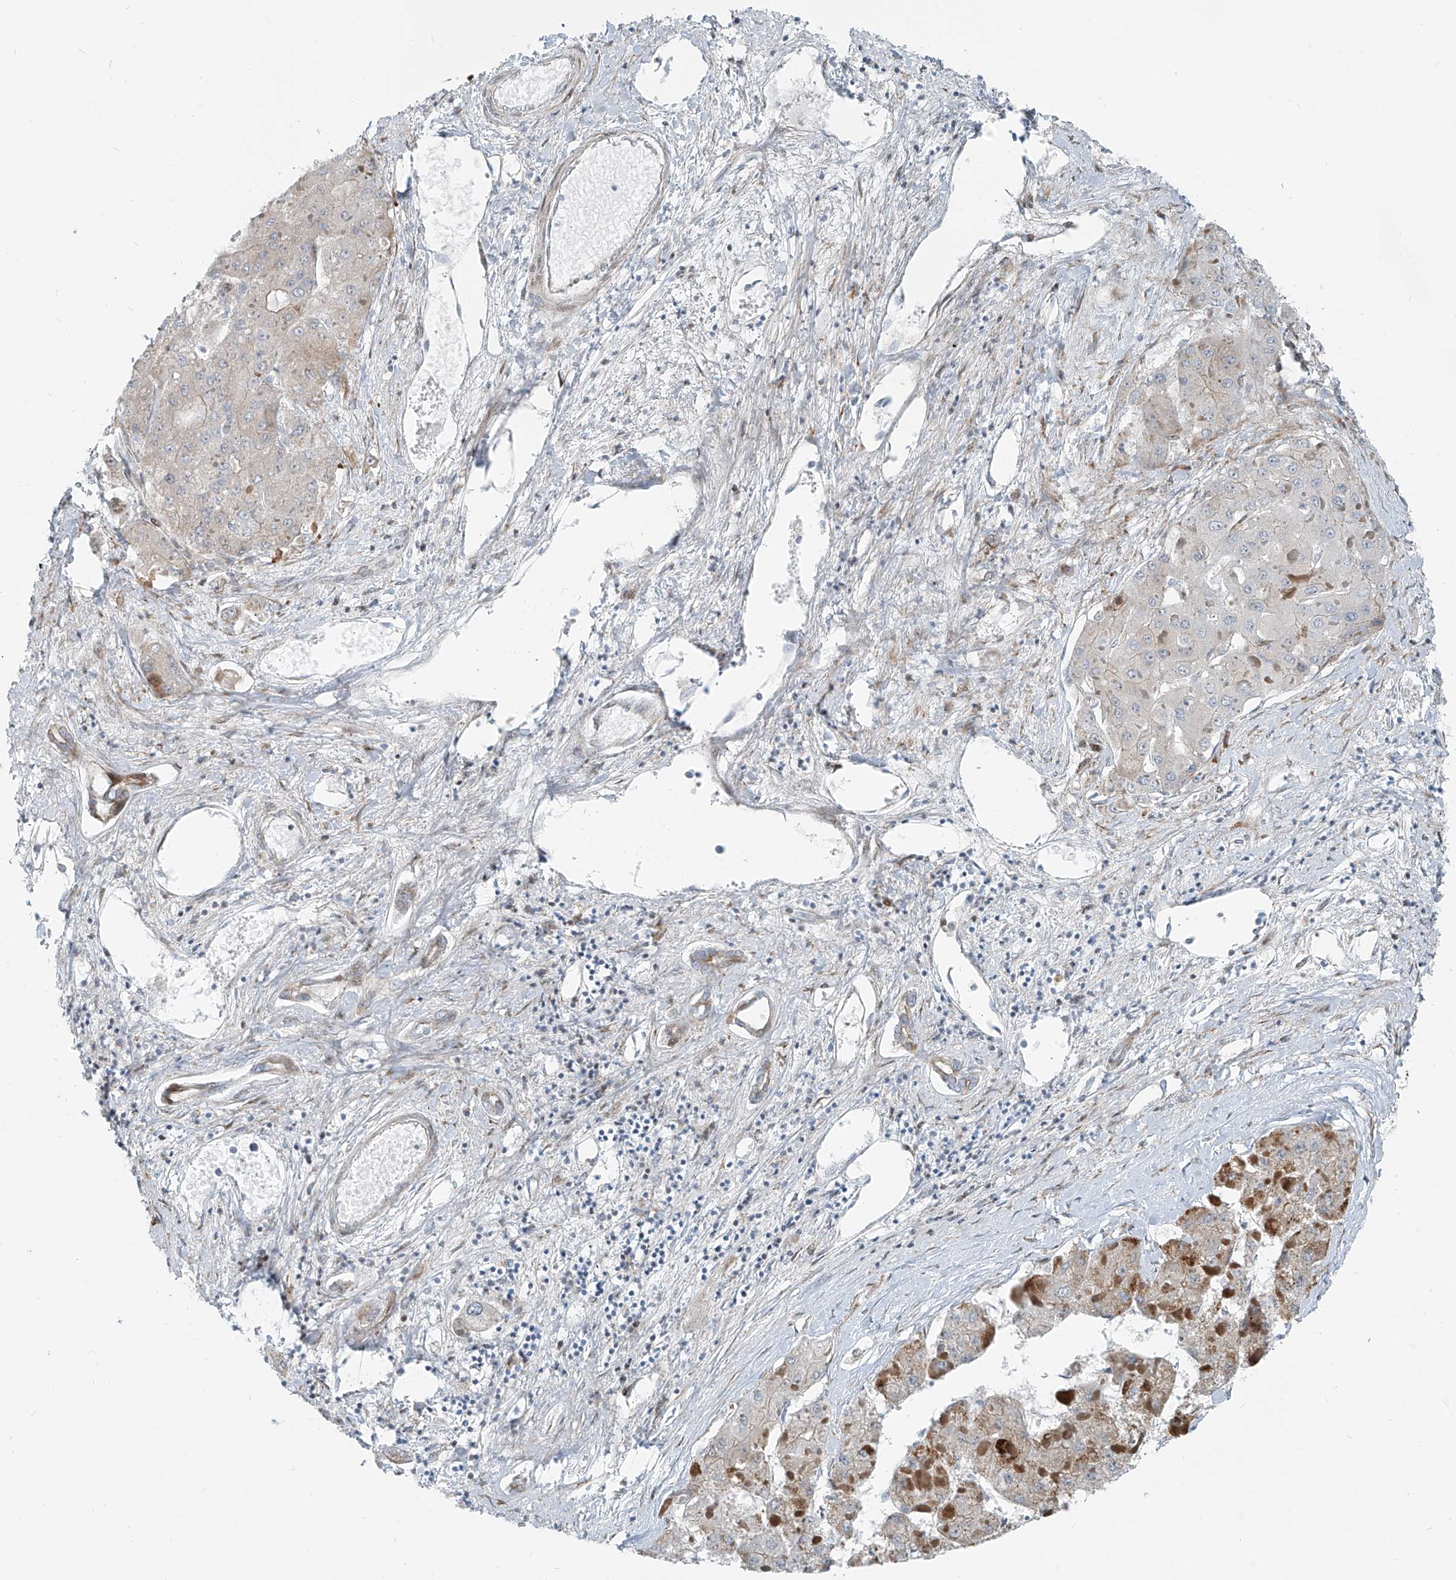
{"staining": {"intensity": "negative", "quantity": "none", "location": "none"}, "tissue": "liver cancer", "cell_type": "Tumor cells", "image_type": "cancer", "snomed": [{"axis": "morphology", "description": "Carcinoma, Hepatocellular, NOS"}, {"axis": "topography", "description": "Liver"}], "caption": "There is no significant expression in tumor cells of liver cancer. Nuclei are stained in blue.", "gene": "HIC2", "patient": {"sex": "female", "age": 73}}